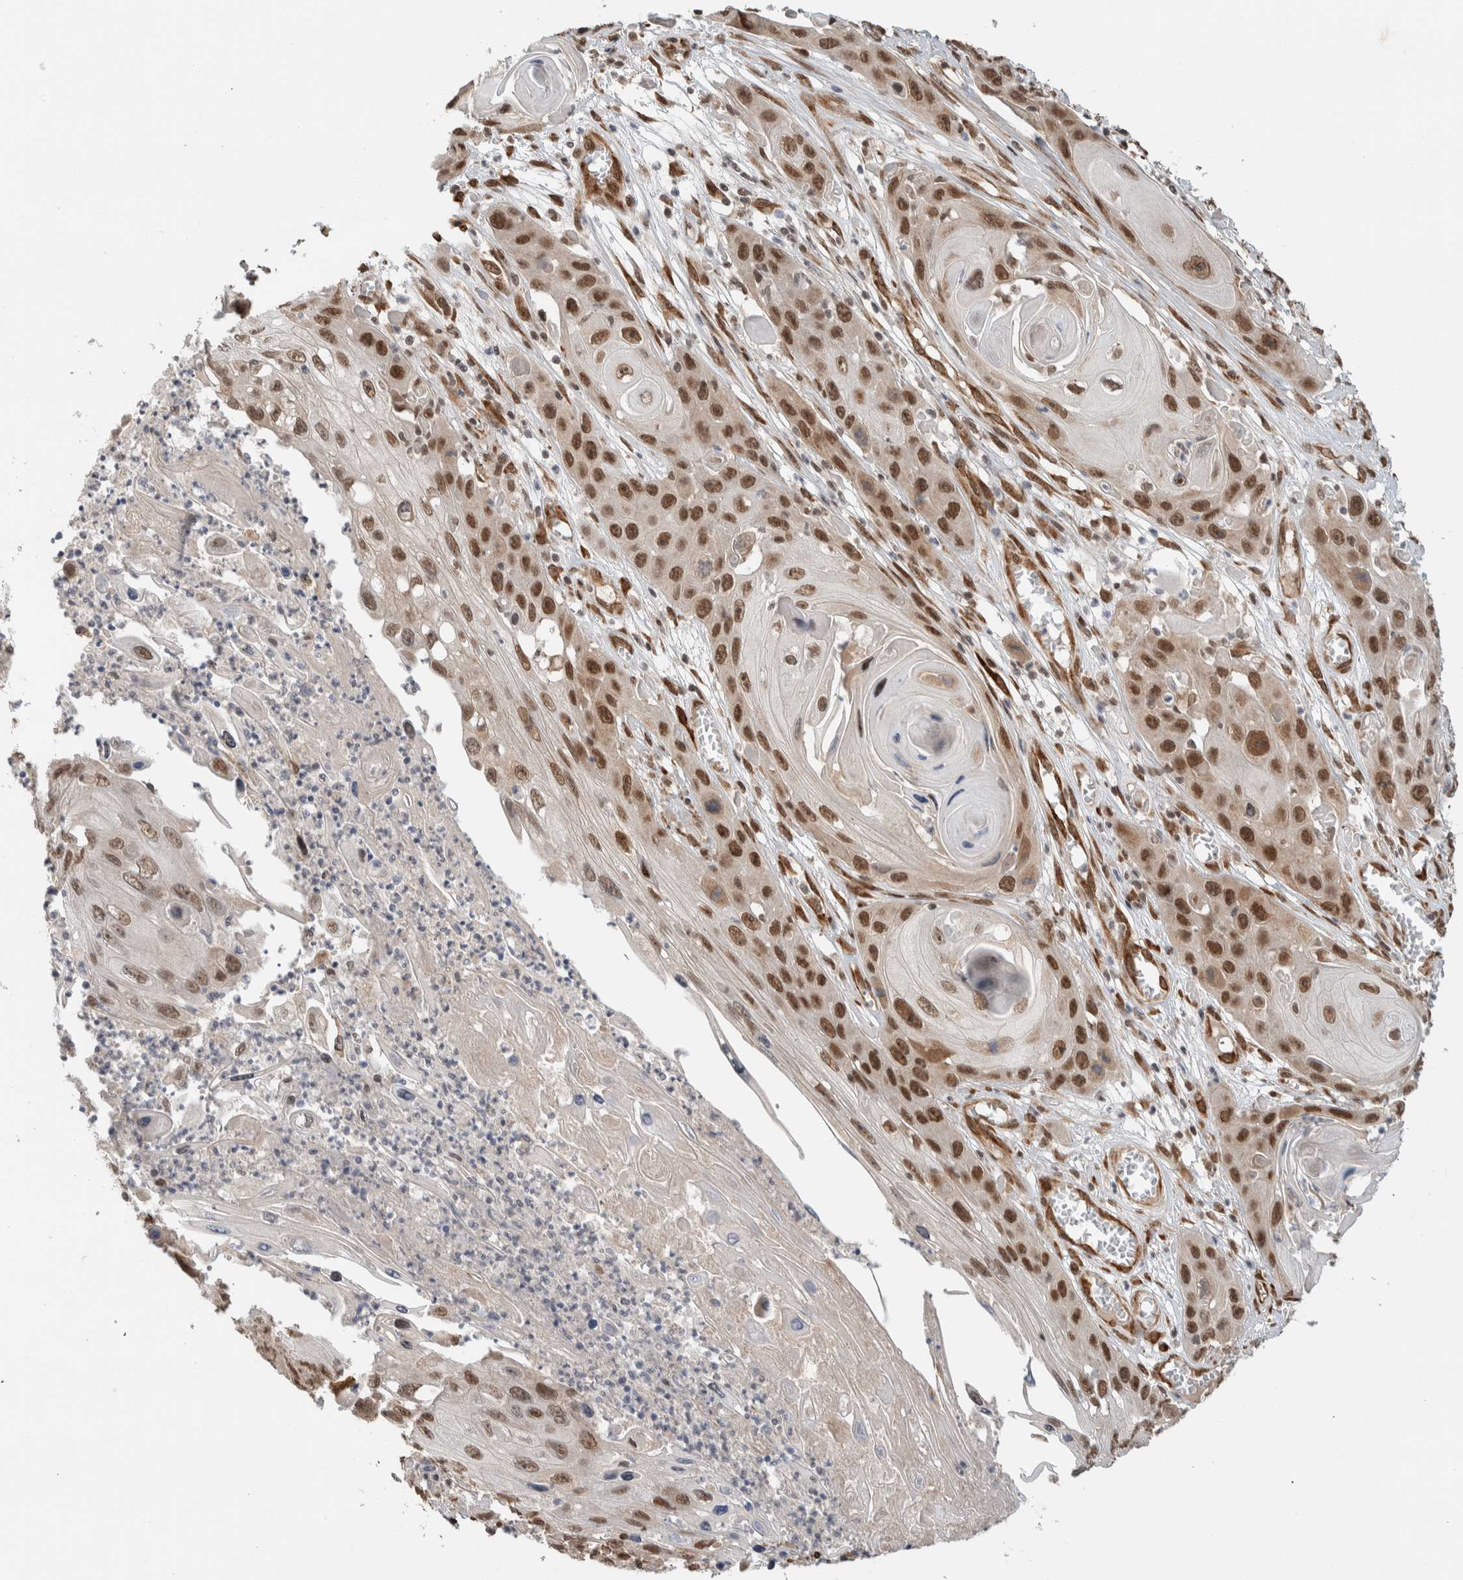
{"staining": {"intensity": "strong", "quantity": ">75%", "location": "nuclear"}, "tissue": "skin cancer", "cell_type": "Tumor cells", "image_type": "cancer", "snomed": [{"axis": "morphology", "description": "Squamous cell carcinoma, NOS"}, {"axis": "topography", "description": "Skin"}], "caption": "A micrograph of human squamous cell carcinoma (skin) stained for a protein demonstrates strong nuclear brown staining in tumor cells.", "gene": "TNRC18", "patient": {"sex": "male", "age": 55}}